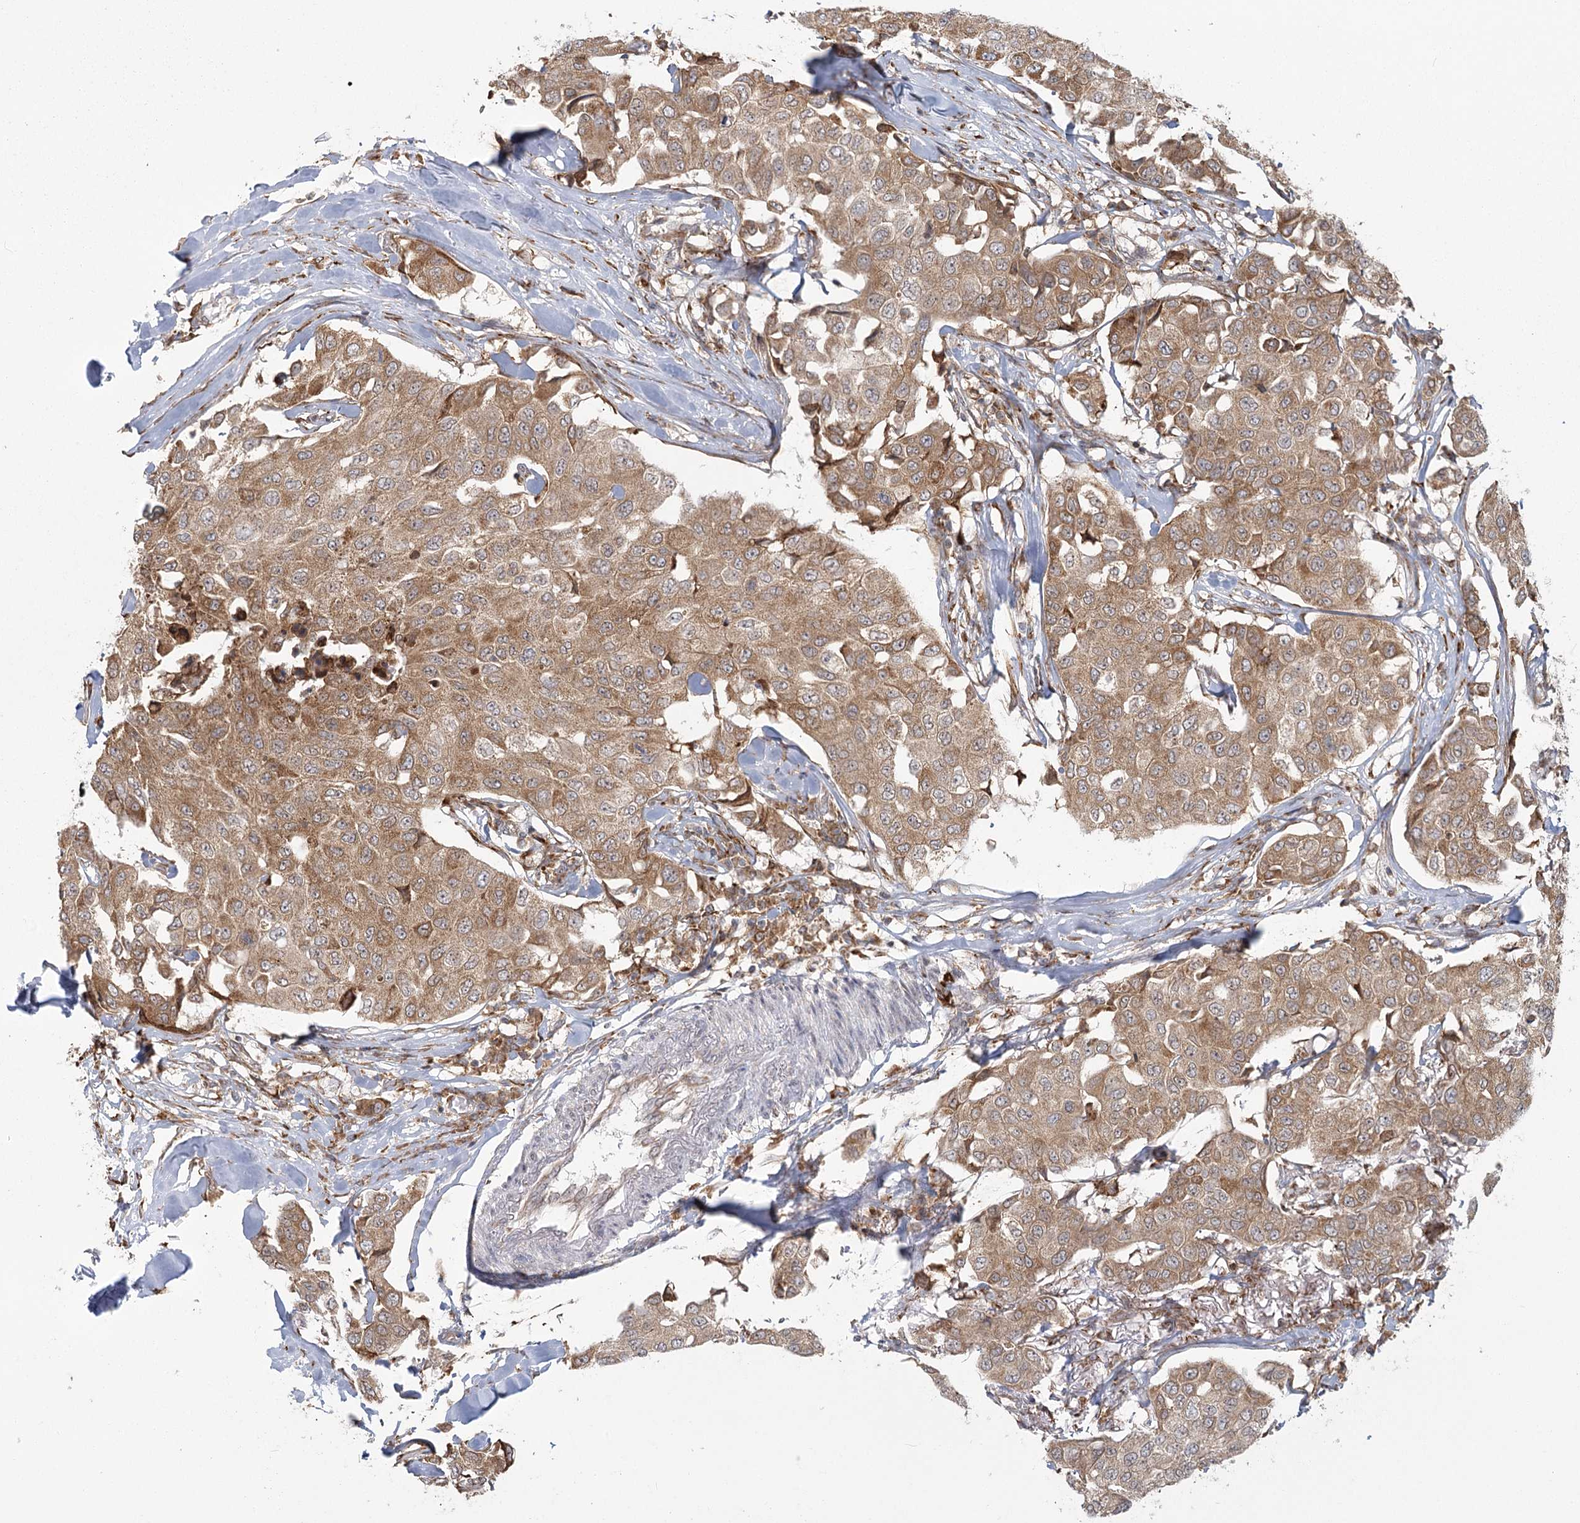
{"staining": {"intensity": "moderate", "quantity": ">75%", "location": "cytoplasmic/membranous"}, "tissue": "breast cancer", "cell_type": "Tumor cells", "image_type": "cancer", "snomed": [{"axis": "morphology", "description": "Duct carcinoma"}, {"axis": "topography", "description": "Breast"}], "caption": "This micrograph displays breast cancer (infiltrating ductal carcinoma) stained with immunohistochemistry (IHC) to label a protein in brown. The cytoplasmic/membranous of tumor cells show moderate positivity for the protein. Nuclei are counter-stained blue.", "gene": "LACTB", "patient": {"sex": "female", "age": 80}}